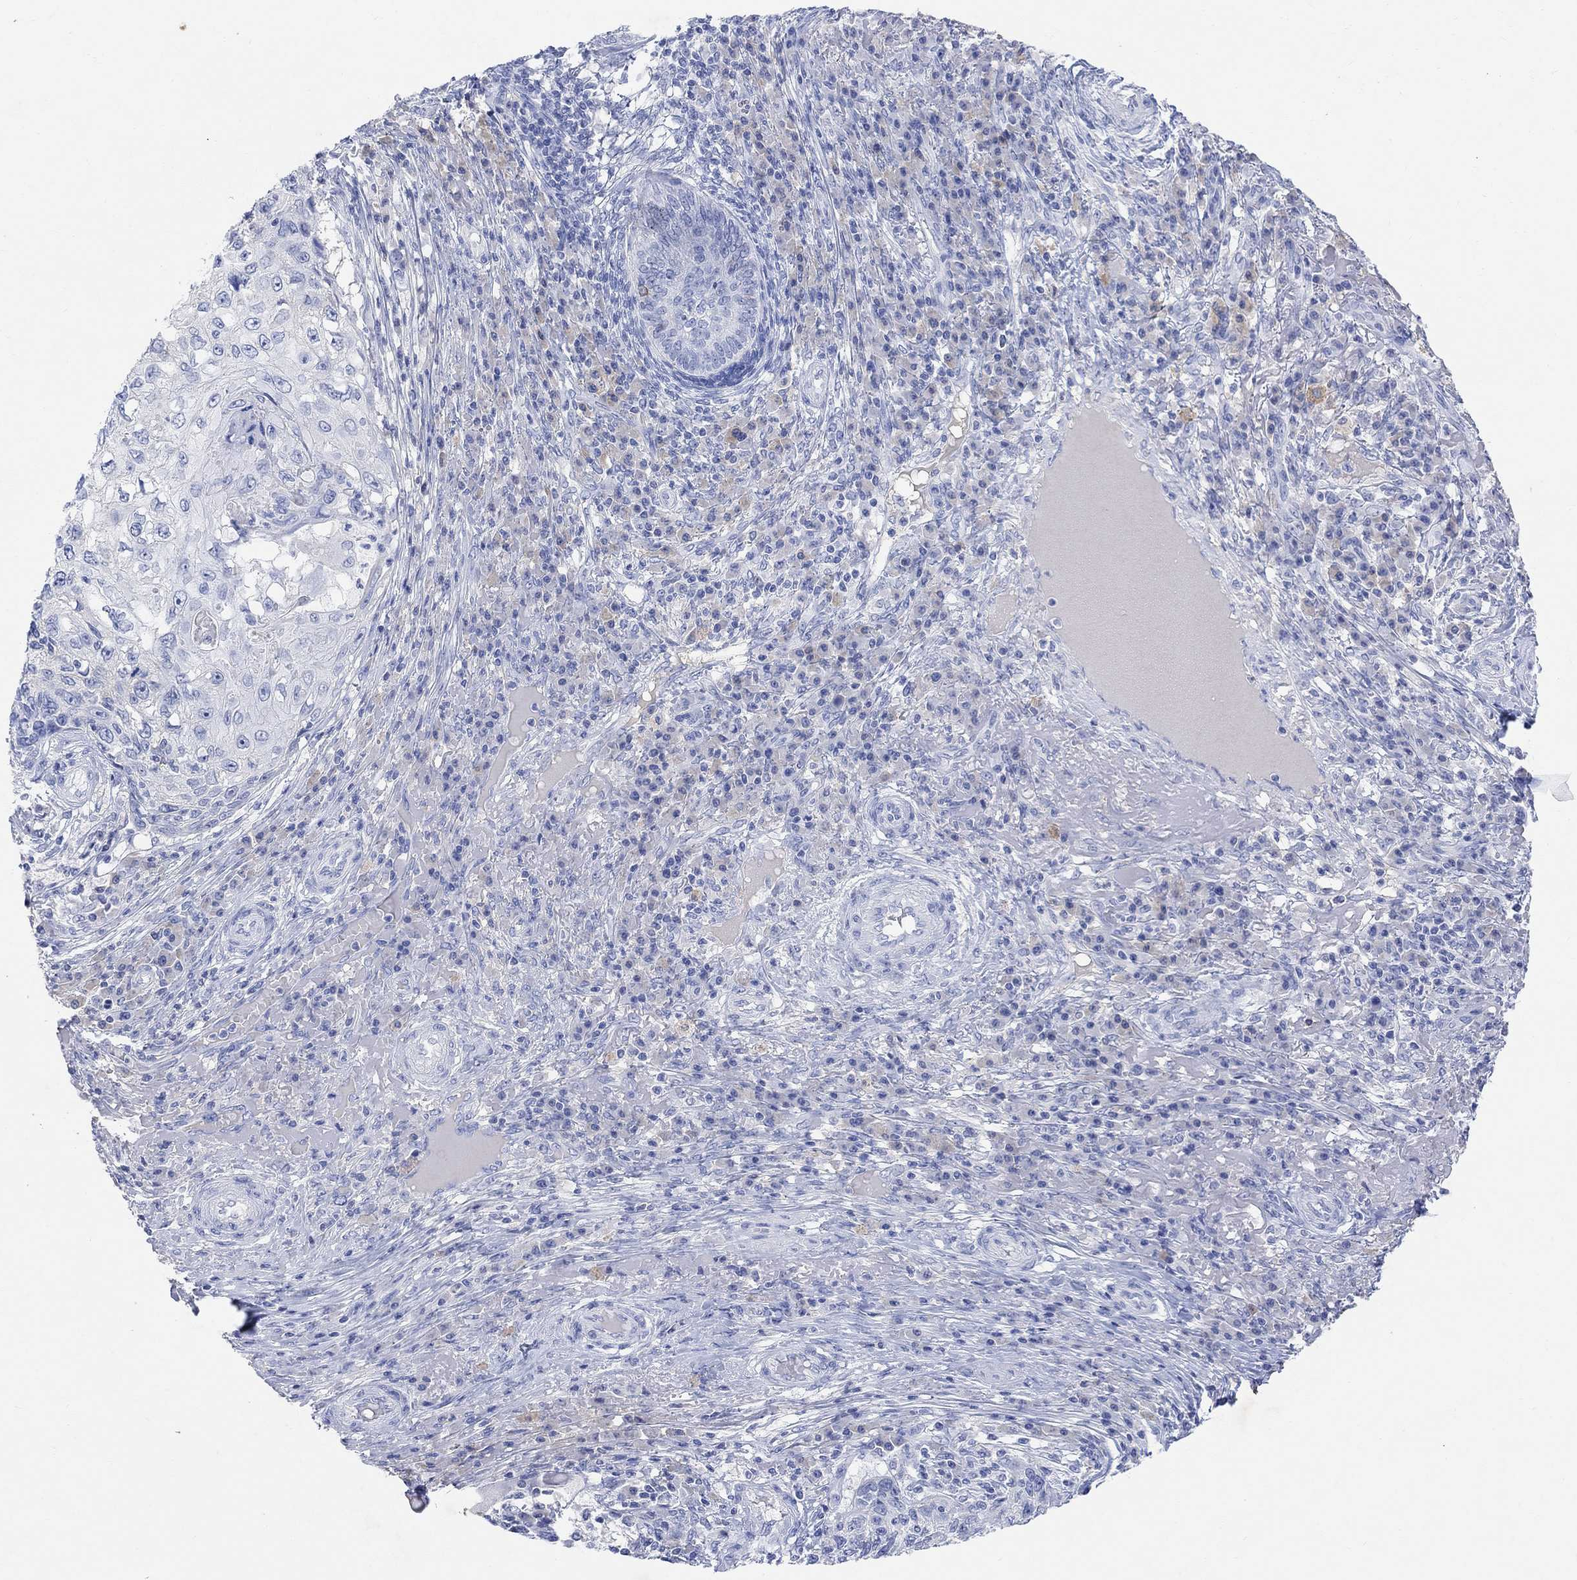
{"staining": {"intensity": "negative", "quantity": "none", "location": "none"}, "tissue": "skin cancer", "cell_type": "Tumor cells", "image_type": "cancer", "snomed": [{"axis": "morphology", "description": "Squamous cell carcinoma, NOS"}, {"axis": "topography", "description": "Skin"}], "caption": "Human skin cancer stained for a protein using immunohistochemistry displays no expression in tumor cells.", "gene": "TYR", "patient": {"sex": "male", "age": 92}}